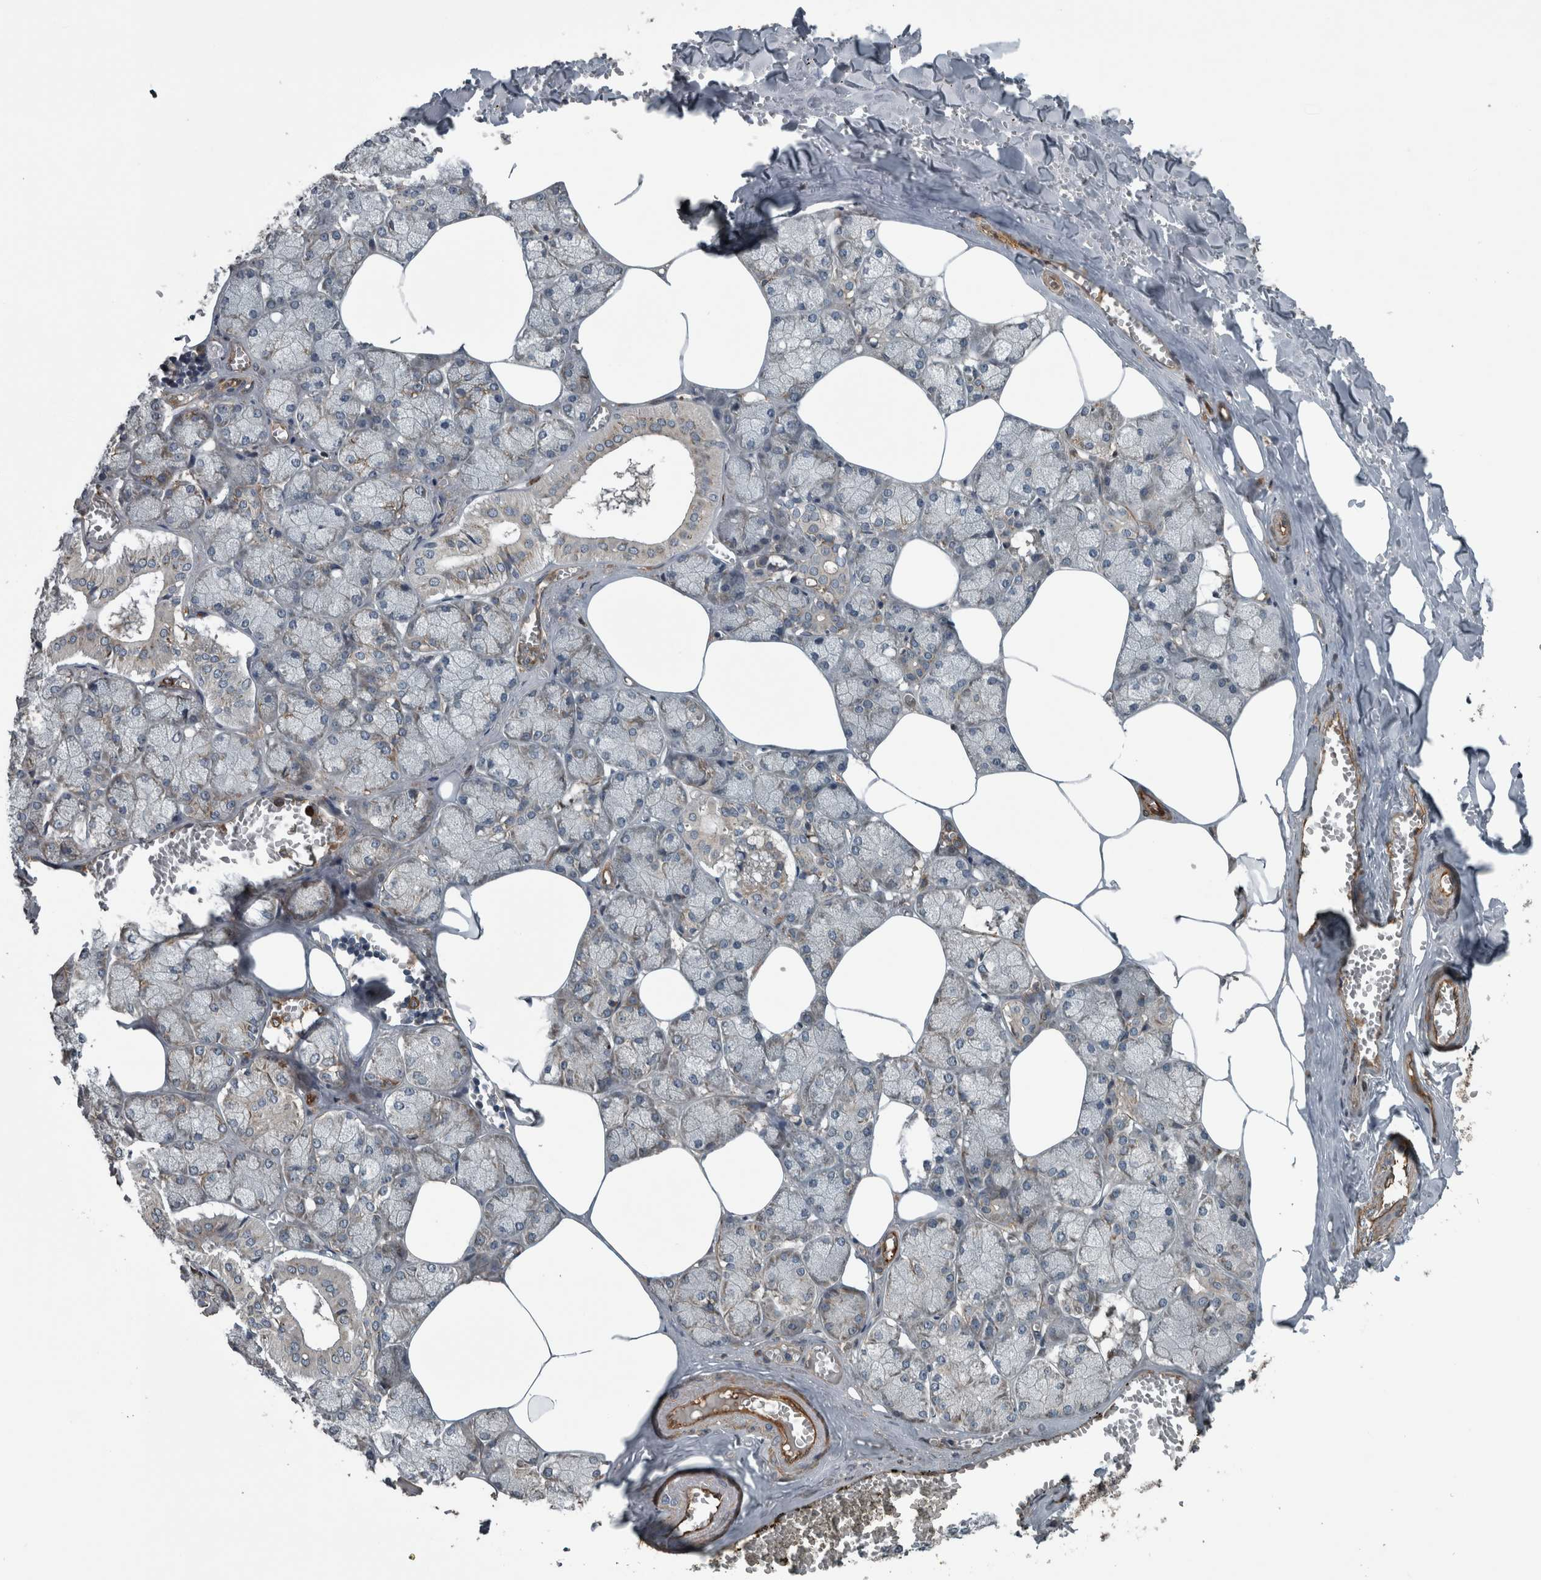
{"staining": {"intensity": "weak", "quantity": "<25%", "location": "cytoplasmic/membranous"}, "tissue": "salivary gland", "cell_type": "Glandular cells", "image_type": "normal", "snomed": [{"axis": "morphology", "description": "Normal tissue, NOS"}, {"axis": "topography", "description": "Salivary gland"}], "caption": "This is a image of immunohistochemistry (IHC) staining of unremarkable salivary gland, which shows no staining in glandular cells. (DAB IHC visualized using brightfield microscopy, high magnification).", "gene": "EXOC8", "patient": {"sex": "male", "age": 62}}